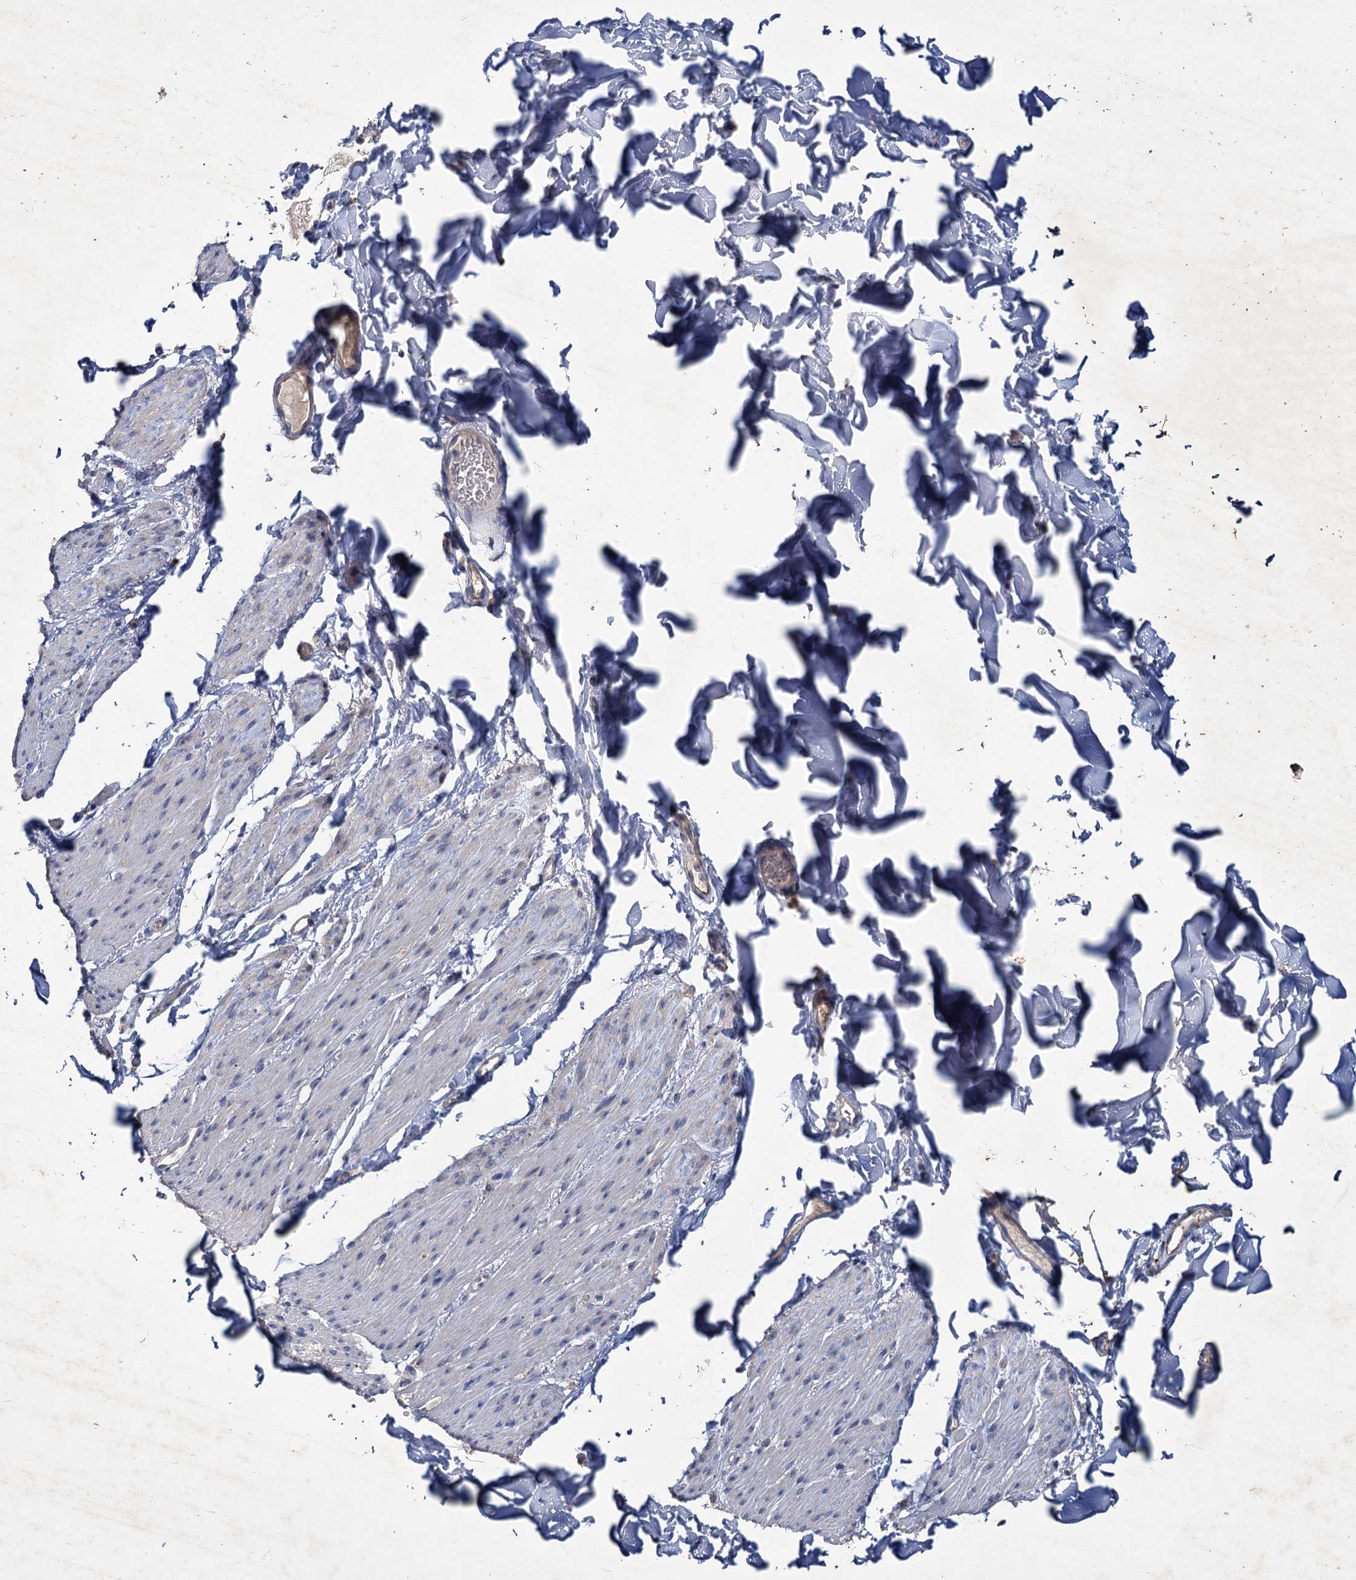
{"staining": {"intensity": "negative", "quantity": "none", "location": "none"}, "tissue": "smooth muscle", "cell_type": "Smooth muscle cells", "image_type": "normal", "snomed": [{"axis": "morphology", "description": "Normal tissue, NOS"}, {"axis": "topography", "description": "Colon"}, {"axis": "topography", "description": "Peripheral nerve tissue"}], "caption": "Histopathology image shows no significant protein staining in smooth muscle cells of benign smooth muscle.", "gene": "ATP9A", "patient": {"sex": "female", "age": 61}}